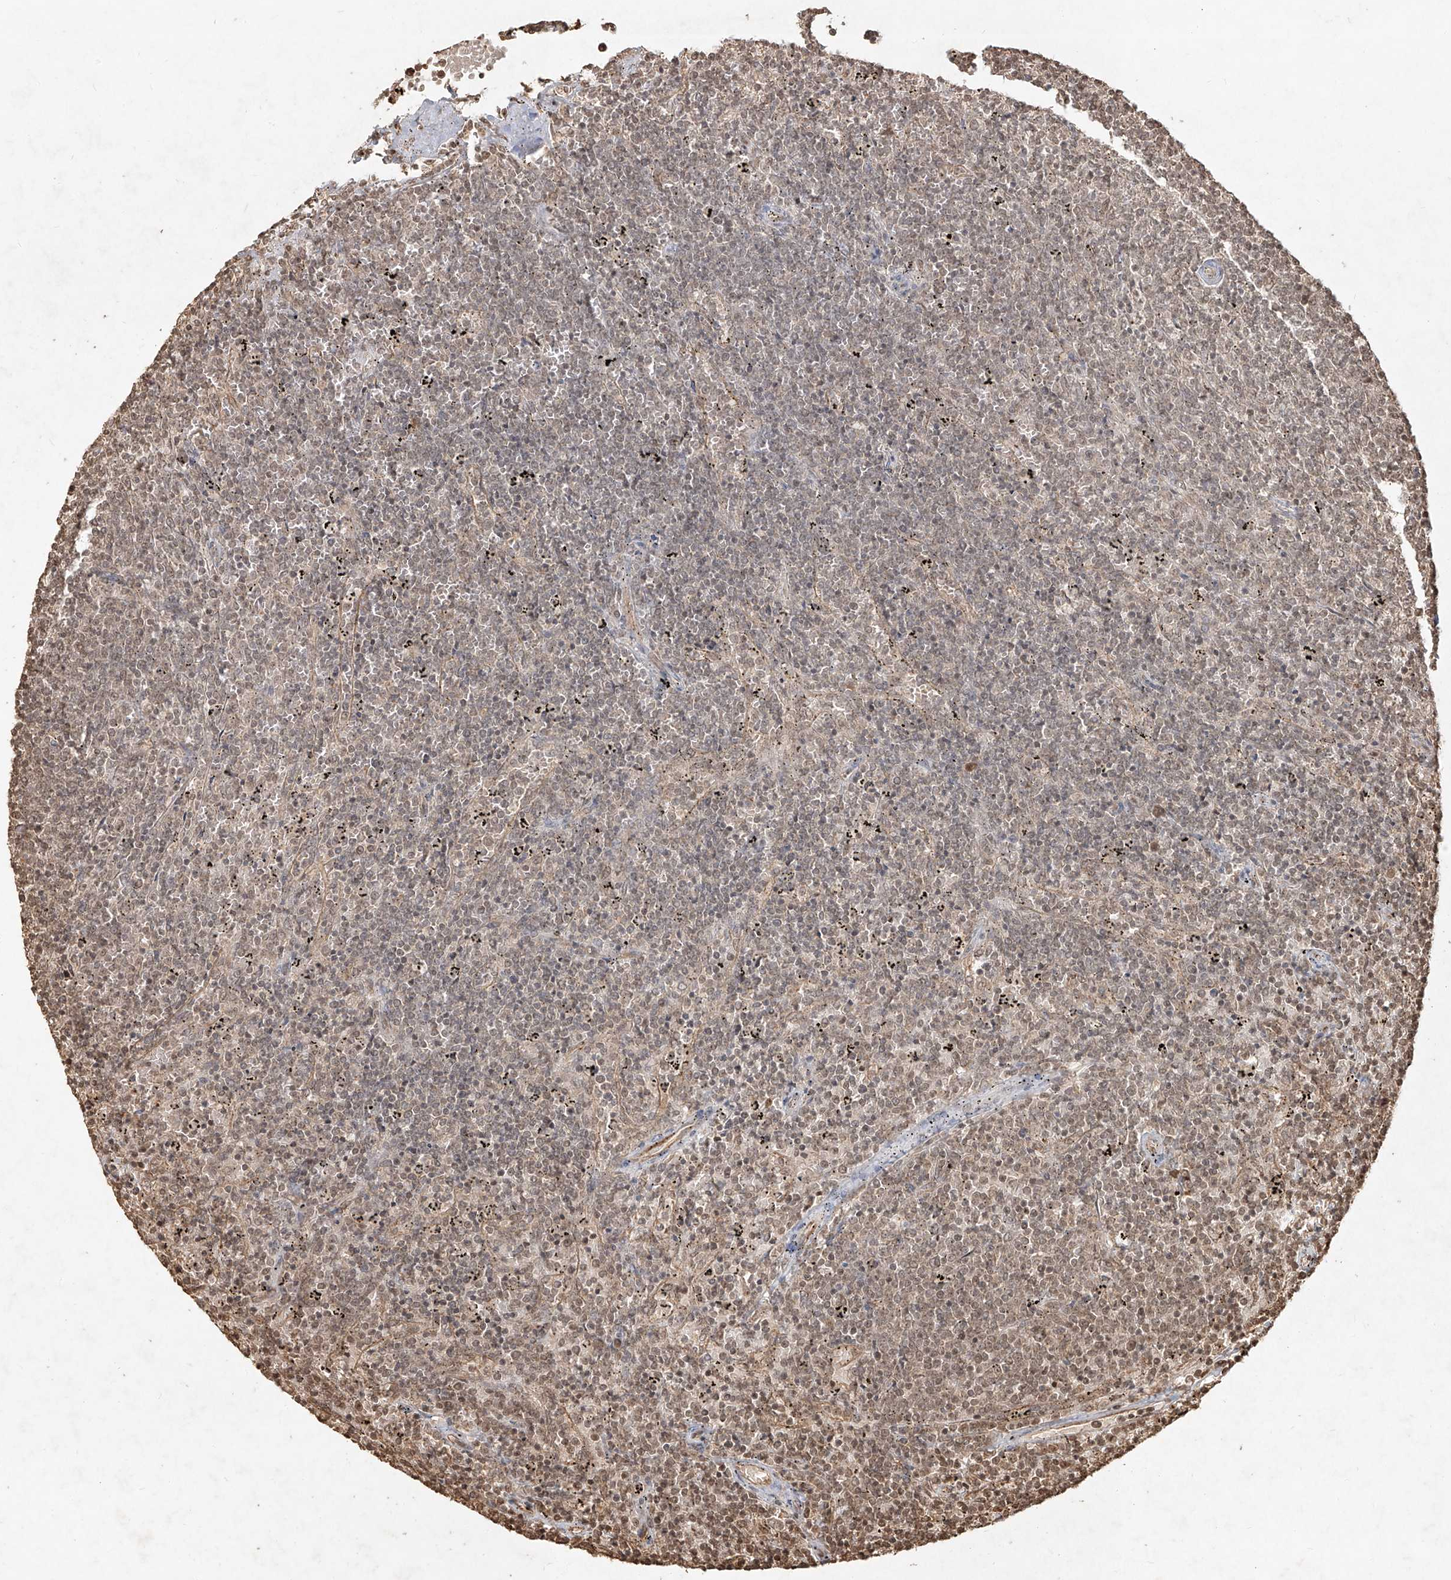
{"staining": {"intensity": "weak", "quantity": "25%-75%", "location": "nuclear"}, "tissue": "lymphoma", "cell_type": "Tumor cells", "image_type": "cancer", "snomed": [{"axis": "morphology", "description": "Malignant lymphoma, non-Hodgkin's type, Low grade"}, {"axis": "topography", "description": "Spleen"}], "caption": "There is low levels of weak nuclear positivity in tumor cells of low-grade malignant lymphoma, non-Hodgkin's type, as demonstrated by immunohistochemical staining (brown color).", "gene": "UBE2K", "patient": {"sex": "female", "age": 50}}